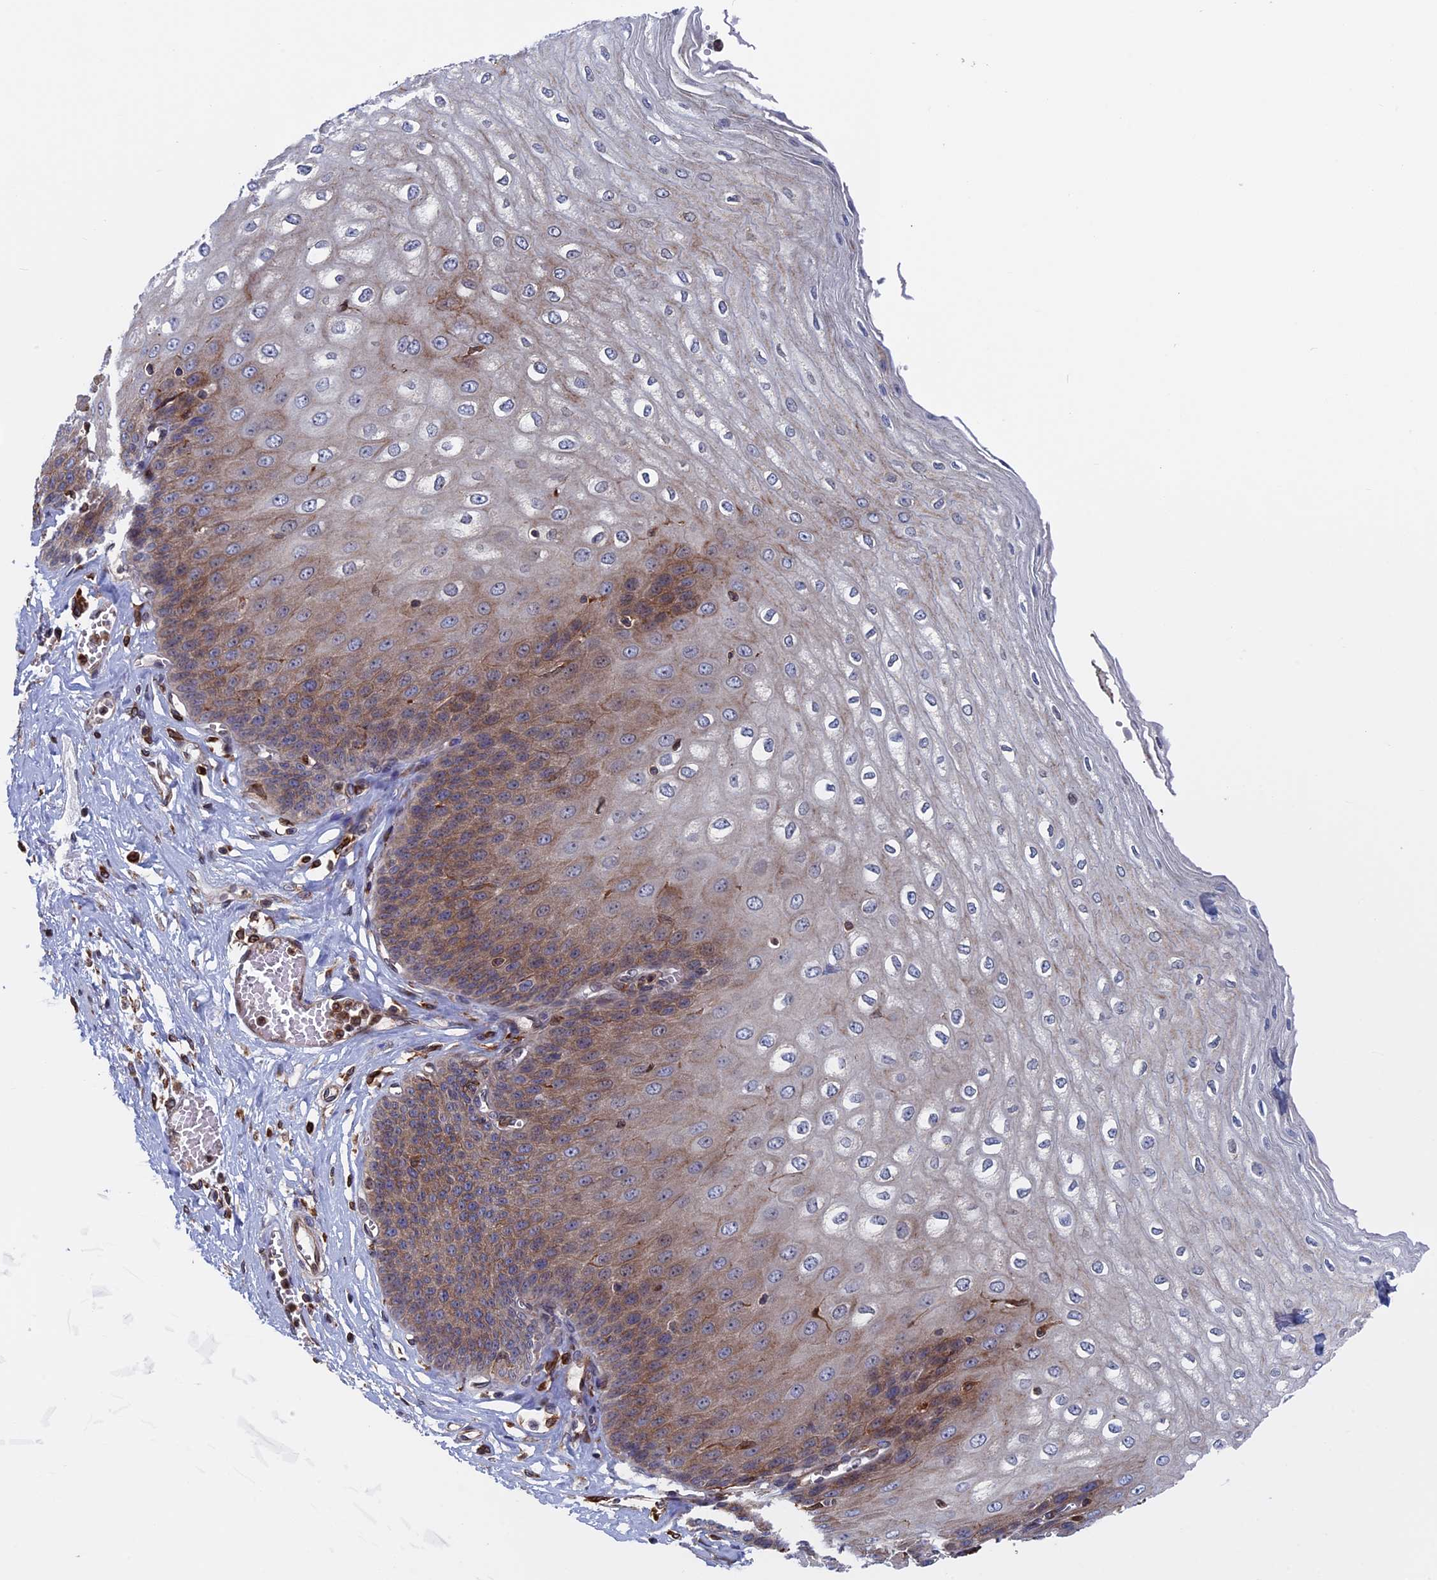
{"staining": {"intensity": "moderate", "quantity": ">75%", "location": "cytoplasmic/membranous"}, "tissue": "esophagus", "cell_type": "Squamous epithelial cells", "image_type": "normal", "snomed": [{"axis": "morphology", "description": "Normal tissue, NOS"}, {"axis": "topography", "description": "Esophagus"}], "caption": "Immunohistochemistry photomicrograph of unremarkable esophagus stained for a protein (brown), which displays medium levels of moderate cytoplasmic/membranous staining in about >75% of squamous epithelial cells.", "gene": "RPUSD1", "patient": {"sex": "male", "age": 60}}